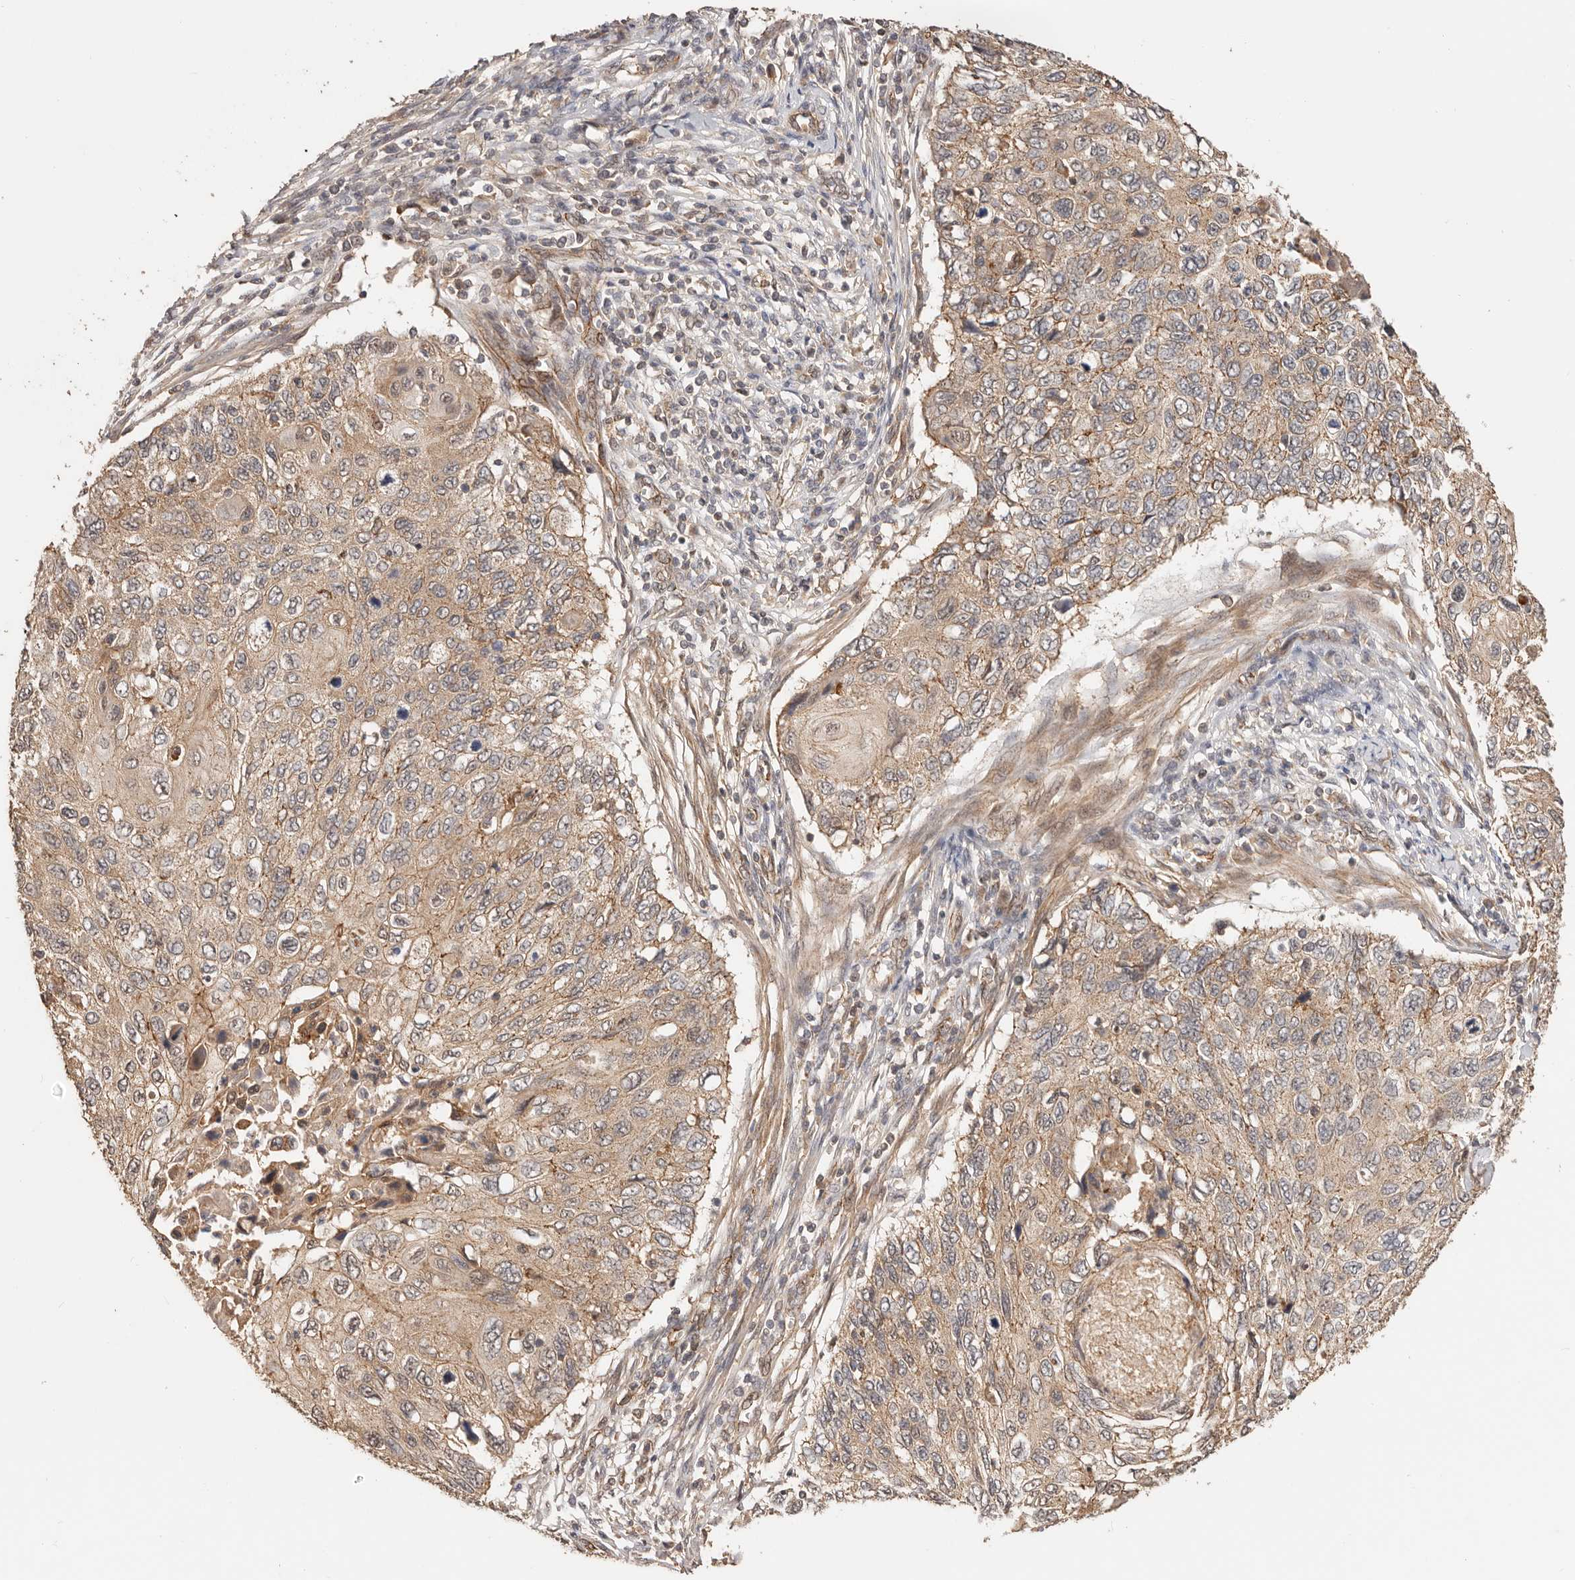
{"staining": {"intensity": "weak", "quantity": ">75%", "location": "cytoplasmic/membranous"}, "tissue": "cervical cancer", "cell_type": "Tumor cells", "image_type": "cancer", "snomed": [{"axis": "morphology", "description": "Squamous cell carcinoma, NOS"}, {"axis": "topography", "description": "Cervix"}], "caption": "High-power microscopy captured an immunohistochemistry (IHC) photomicrograph of squamous cell carcinoma (cervical), revealing weak cytoplasmic/membranous staining in about >75% of tumor cells.", "gene": "AFDN", "patient": {"sex": "female", "age": 70}}